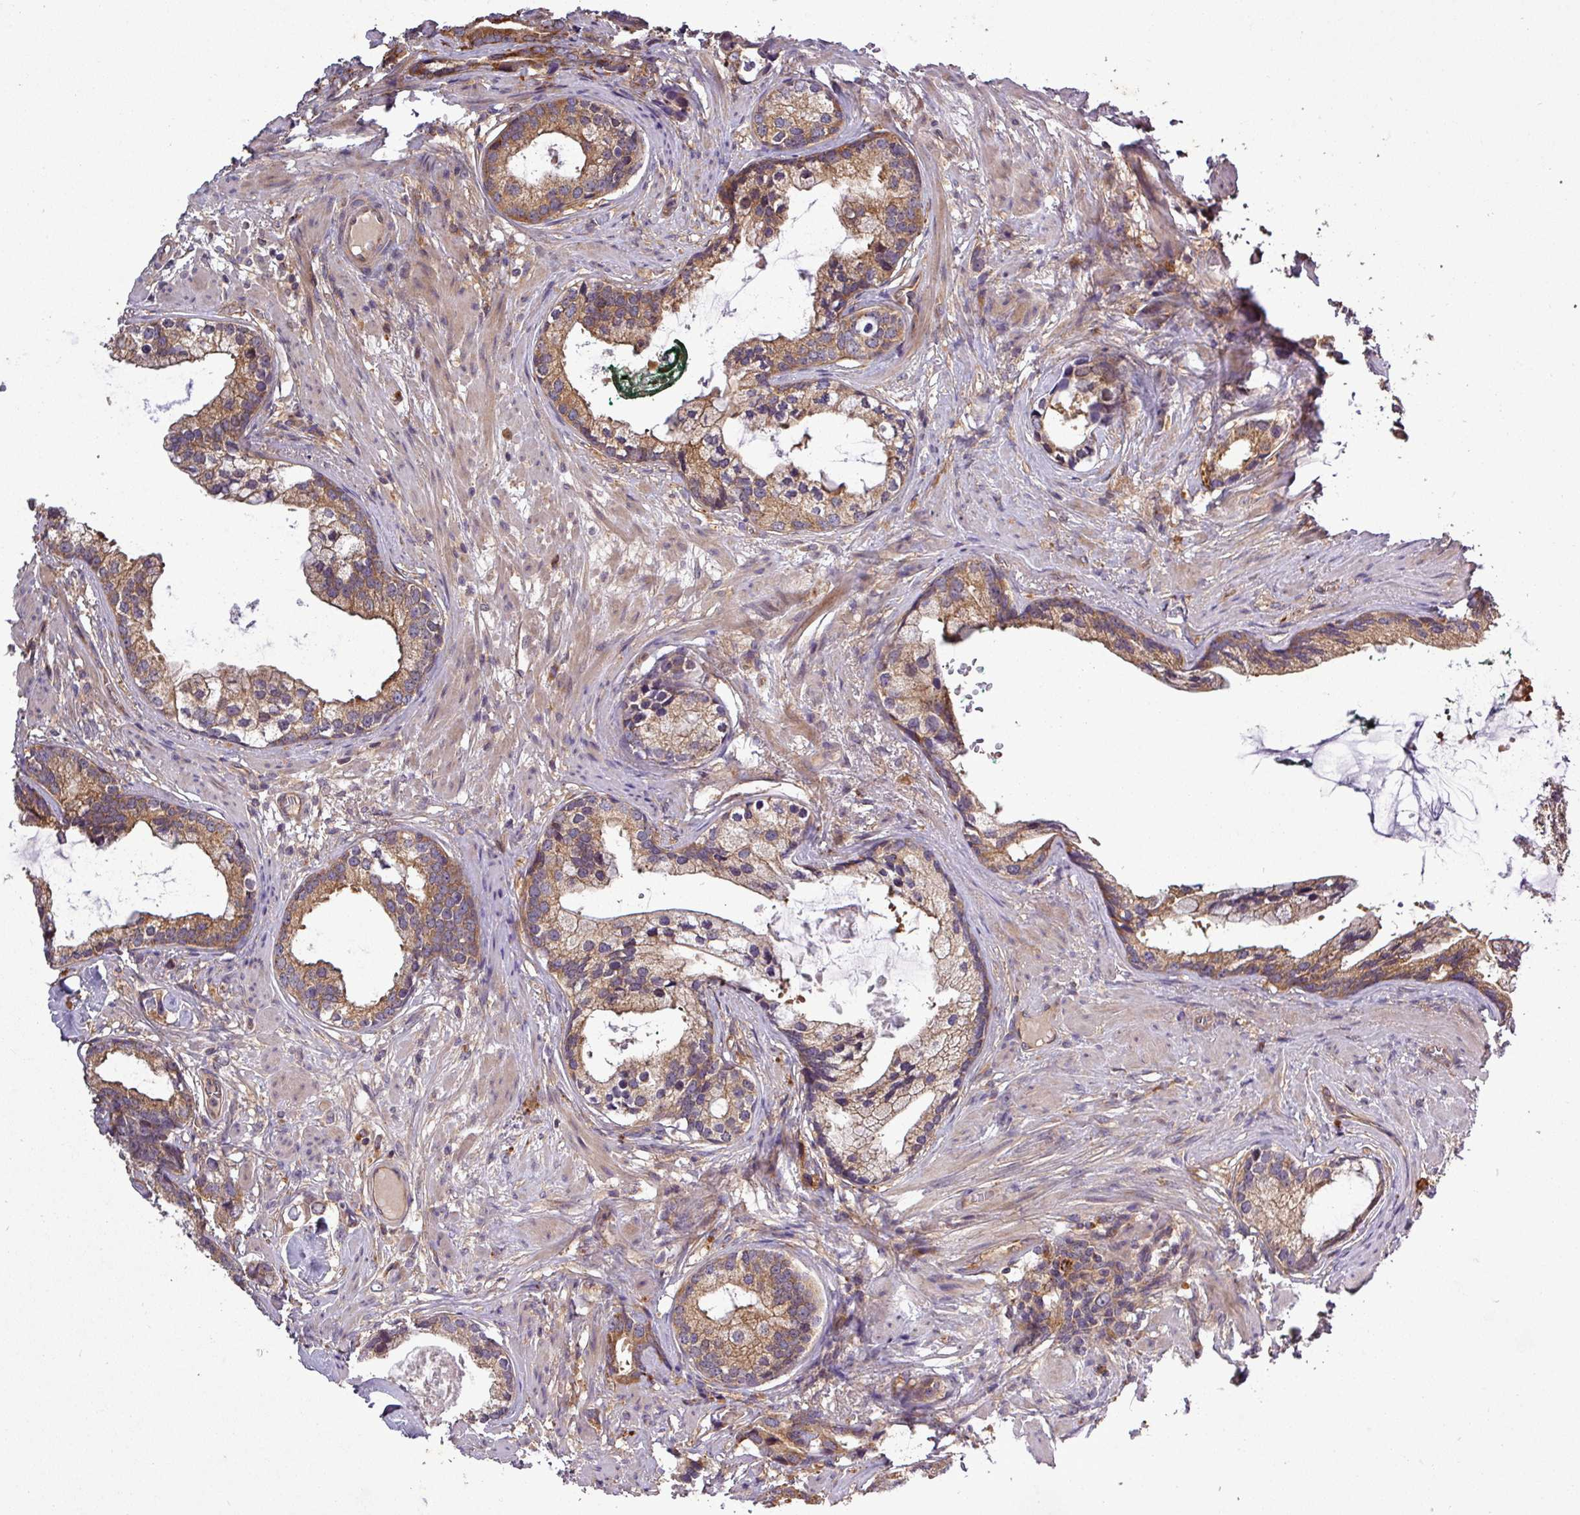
{"staining": {"intensity": "moderate", "quantity": ">75%", "location": "cytoplasmic/membranous"}, "tissue": "prostate cancer", "cell_type": "Tumor cells", "image_type": "cancer", "snomed": [{"axis": "morphology", "description": "Adenocarcinoma, Low grade"}, {"axis": "topography", "description": "Prostate"}], "caption": "Protein expression analysis of prostate adenocarcinoma (low-grade) shows moderate cytoplasmic/membranous staining in approximately >75% of tumor cells. (brown staining indicates protein expression, while blue staining denotes nuclei).", "gene": "SIRPB2", "patient": {"sex": "male", "age": 71}}